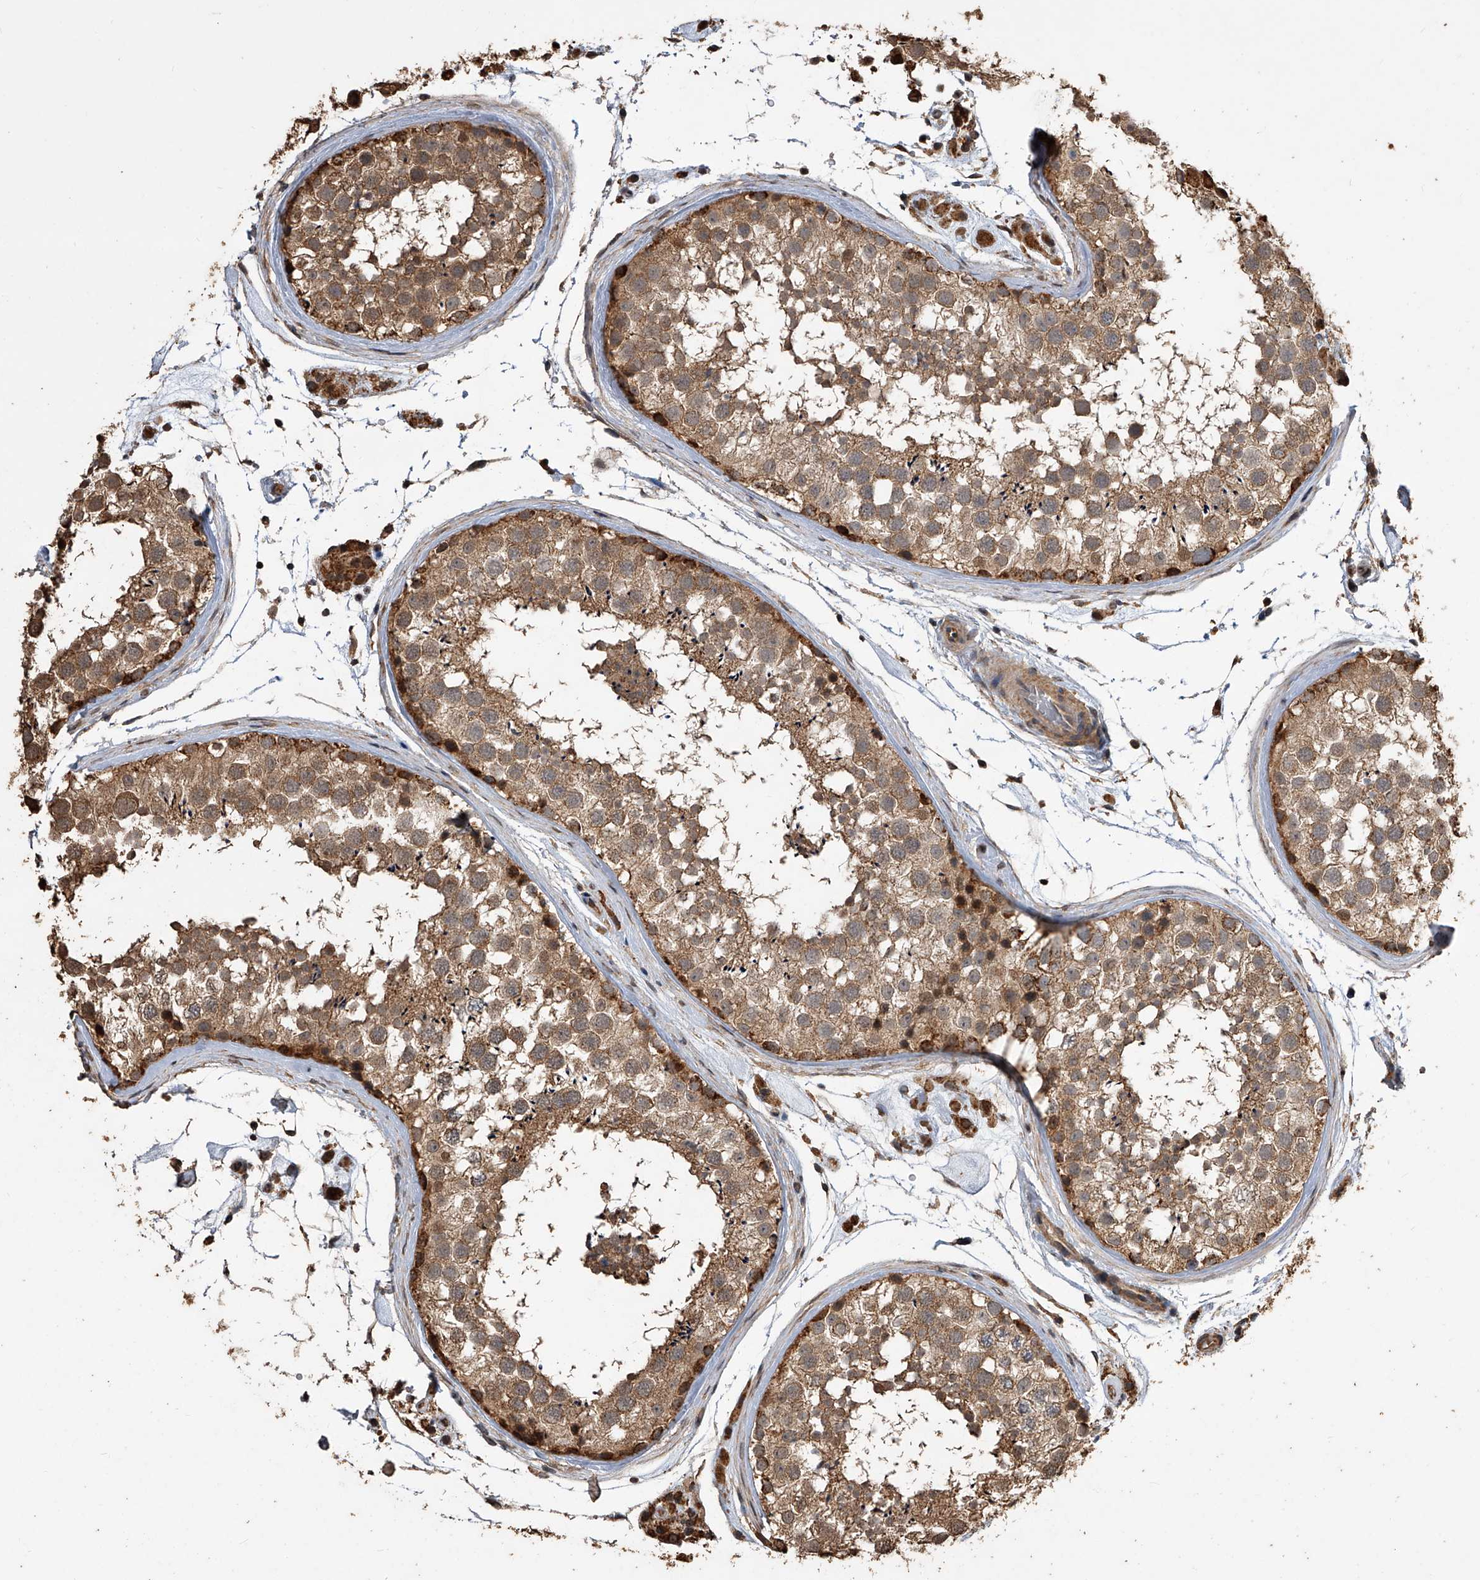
{"staining": {"intensity": "moderate", "quantity": ">75%", "location": "cytoplasmic/membranous"}, "tissue": "testis", "cell_type": "Cells in seminiferous ducts", "image_type": "normal", "snomed": [{"axis": "morphology", "description": "Normal tissue, NOS"}, {"axis": "topography", "description": "Testis"}], "caption": "Immunohistochemistry (IHC) of benign human testis displays medium levels of moderate cytoplasmic/membranous positivity in approximately >75% of cells in seminiferous ducts.", "gene": "LTV1", "patient": {"sex": "male", "age": 46}}